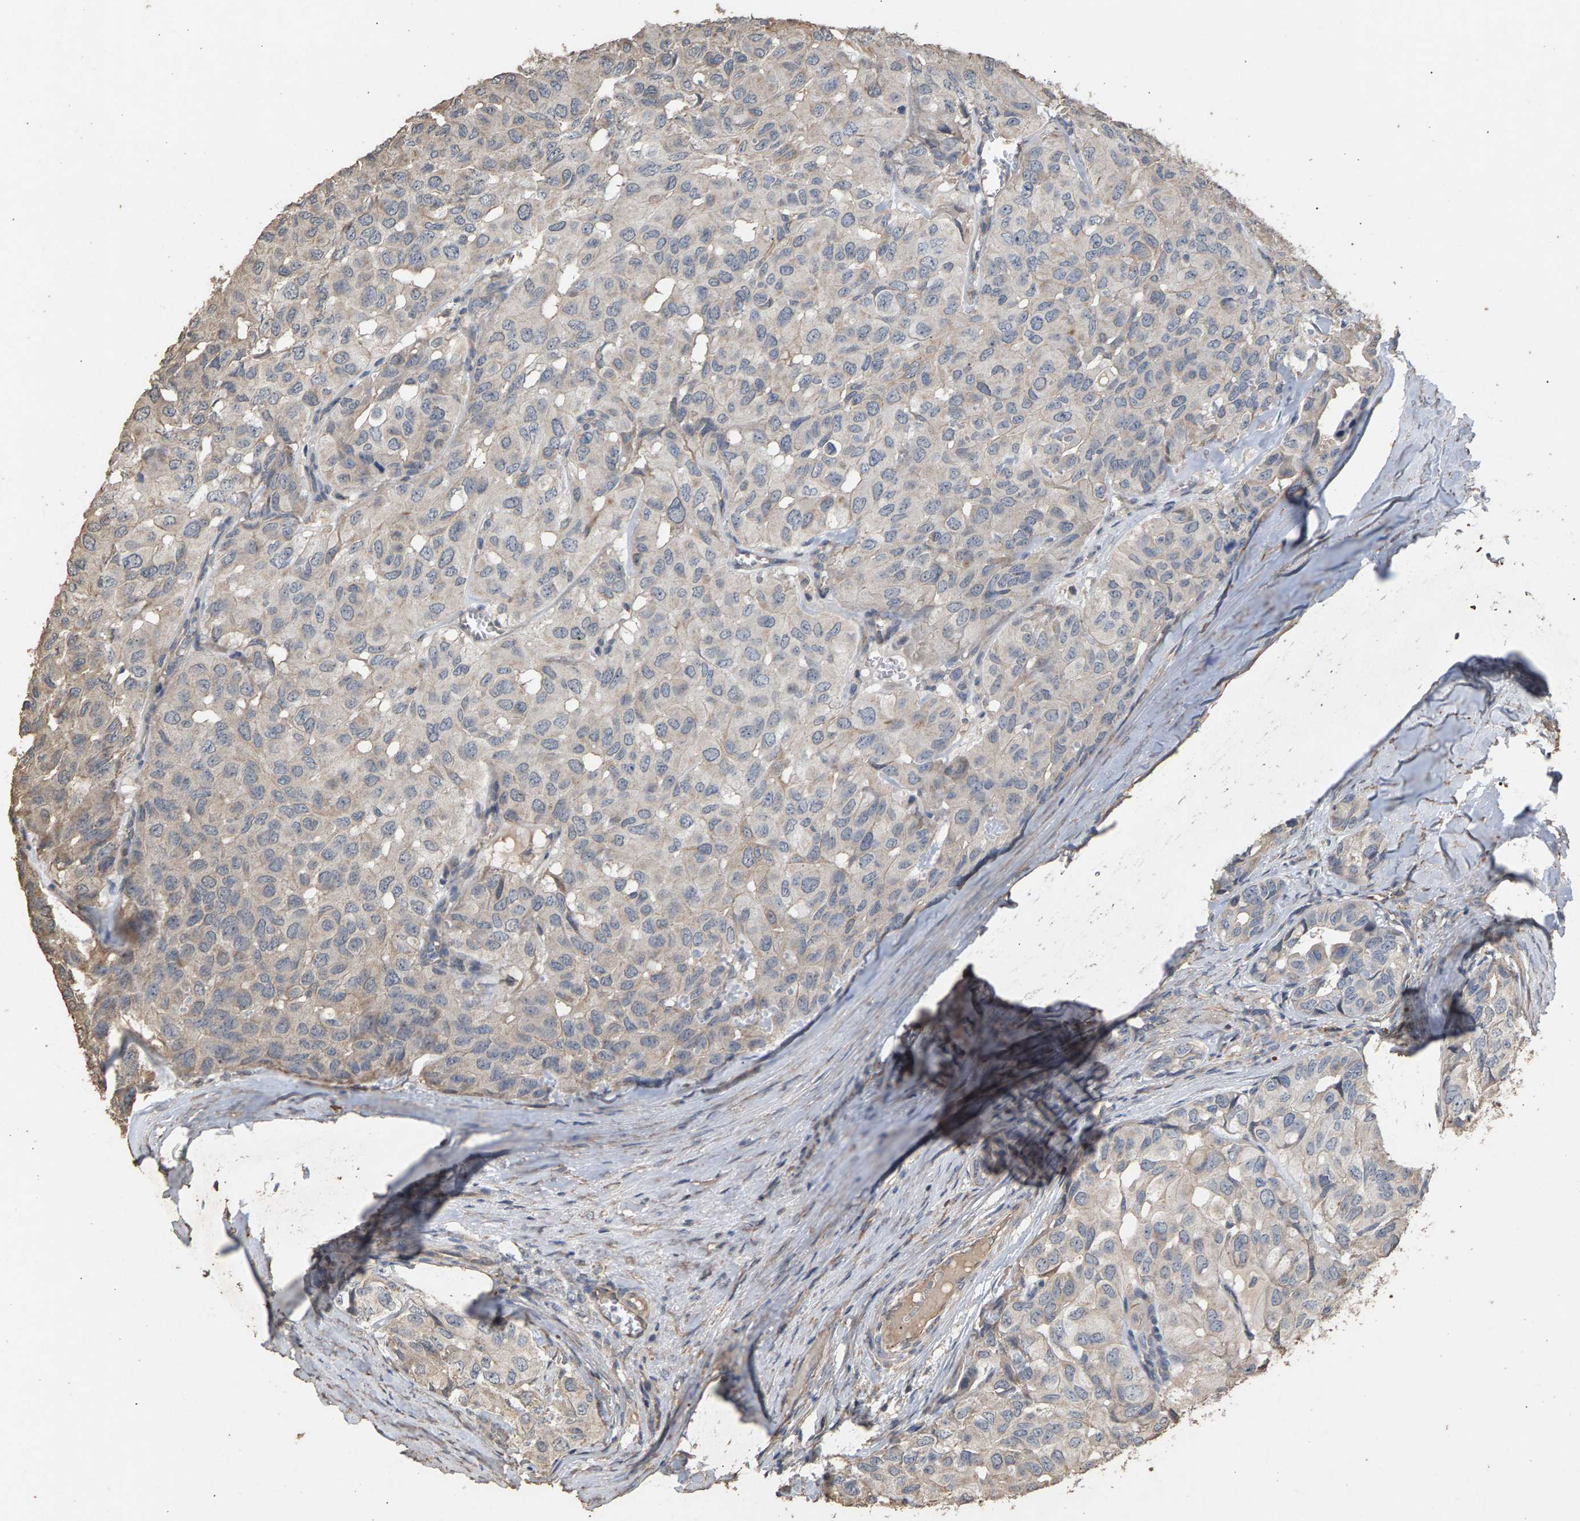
{"staining": {"intensity": "weak", "quantity": "<25%", "location": "cytoplasmic/membranous"}, "tissue": "head and neck cancer", "cell_type": "Tumor cells", "image_type": "cancer", "snomed": [{"axis": "morphology", "description": "Adenocarcinoma, NOS"}, {"axis": "topography", "description": "Salivary gland, NOS"}, {"axis": "topography", "description": "Head-Neck"}], "caption": "Adenocarcinoma (head and neck) stained for a protein using IHC exhibits no expression tumor cells.", "gene": "HTRA3", "patient": {"sex": "female", "age": 76}}